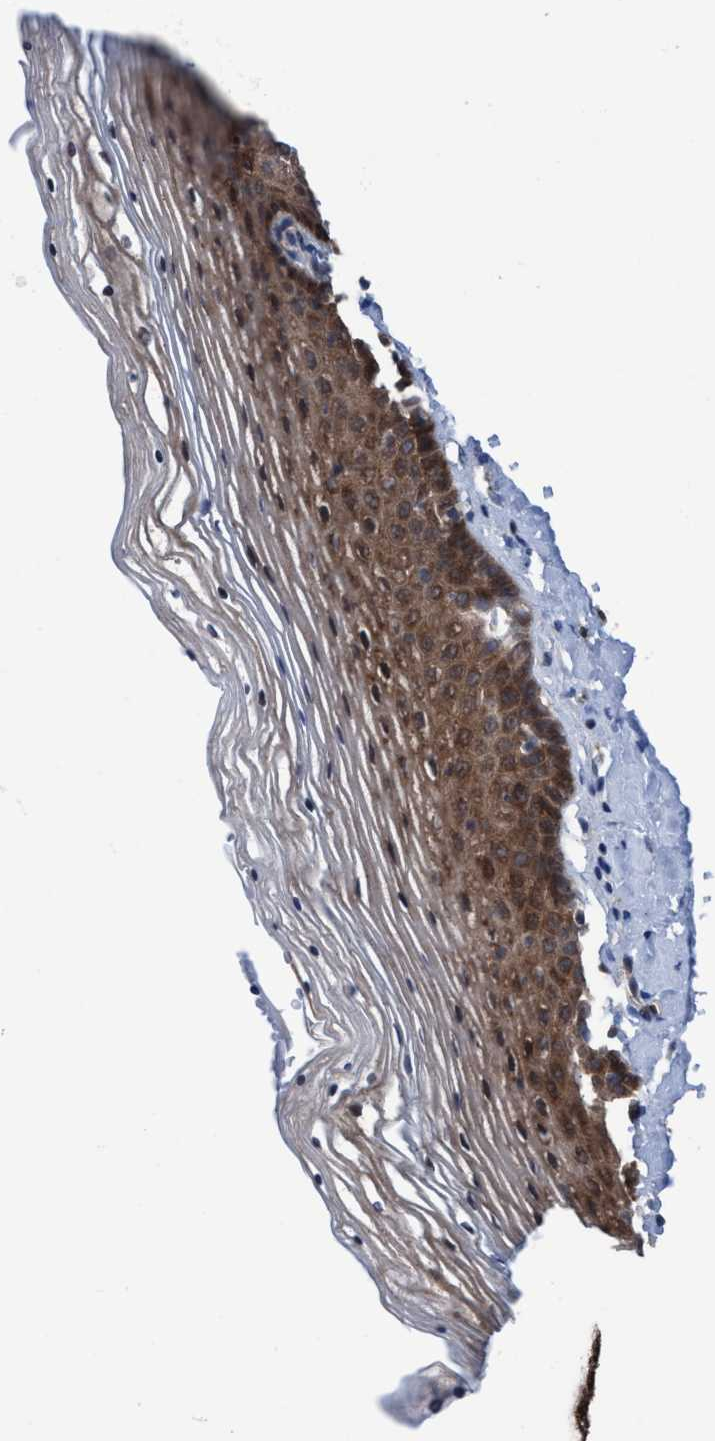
{"staining": {"intensity": "moderate", "quantity": ">75%", "location": "cytoplasmic/membranous,nuclear"}, "tissue": "vagina", "cell_type": "Squamous epithelial cells", "image_type": "normal", "snomed": [{"axis": "morphology", "description": "Normal tissue, NOS"}, {"axis": "topography", "description": "Vagina"}], "caption": "Protein expression analysis of normal vagina reveals moderate cytoplasmic/membranous,nuclear staining in about >75% of squamous epithelial cells. The protein is stained brown, and the nuclei are stained in blue (DAB IHC with brightfield microscopy, high magnification).", "gene": "GLOD4", "patient": {"sex": "female", "age": 32}}